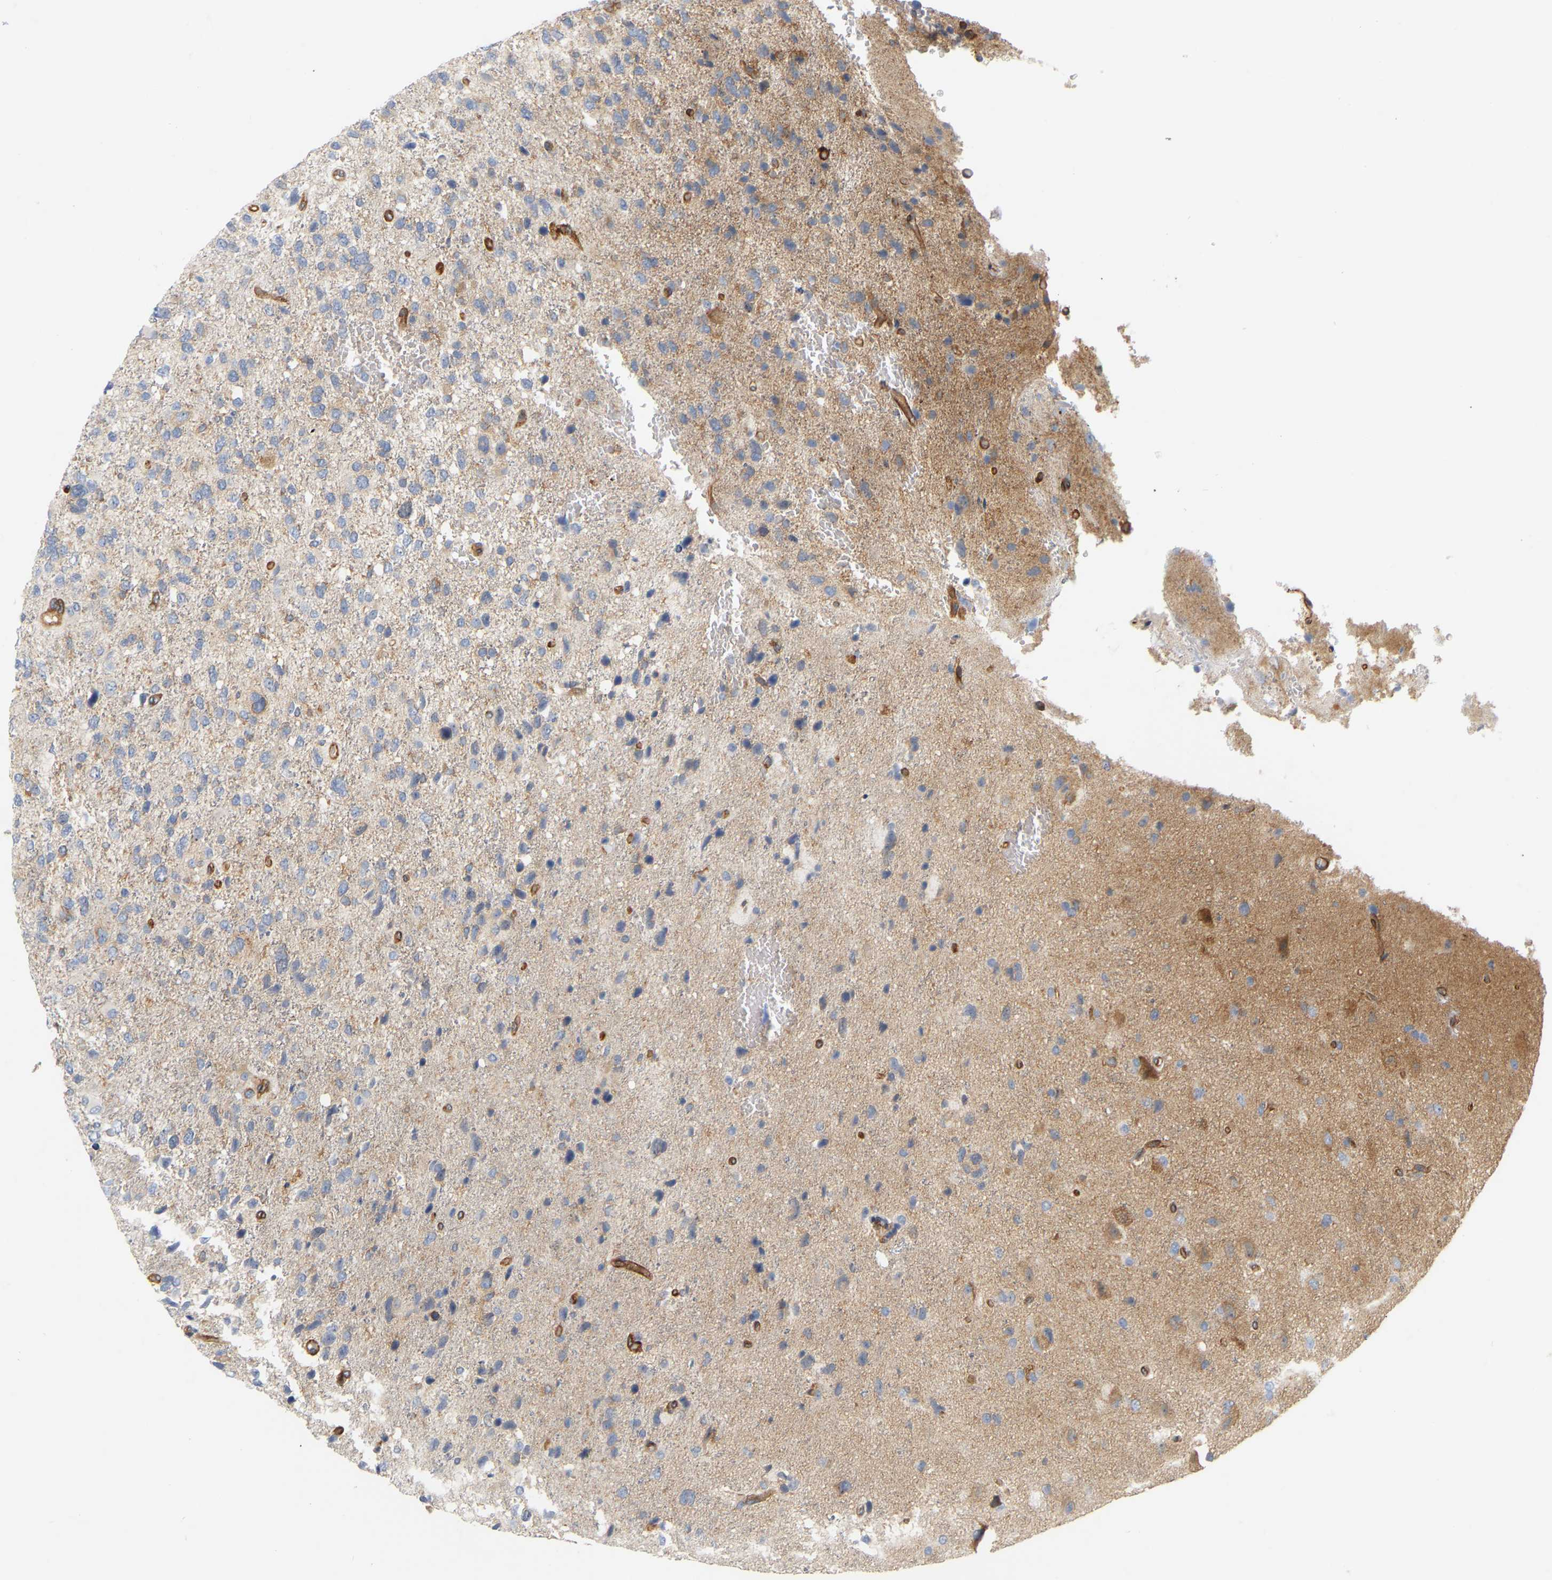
{"staining": {"intensity": "weak", "quantity": "<25%", "location": "cytoplasmic/membranous"}, "tissue": "glioma", "cell_type": "Tumor cells", "image_type": "cancer", "snomed": [{"axis": "morphology", "description": "Glioma, malignant, High grade"}, {"axis": "topography", "description": "Brain"}], "caption": "IHC micrograph of neoplastic tissue: human high-grade glioma (malignant) stained with DAB (3,3'-diaminobenzidine) shows no significant protein positivity in tumor cells. (Brightfield microscopy of DAB immunohistochemistry at high magnification).", "gene": "RAPH1", "patient": {"sex": "female", "age": 58}}